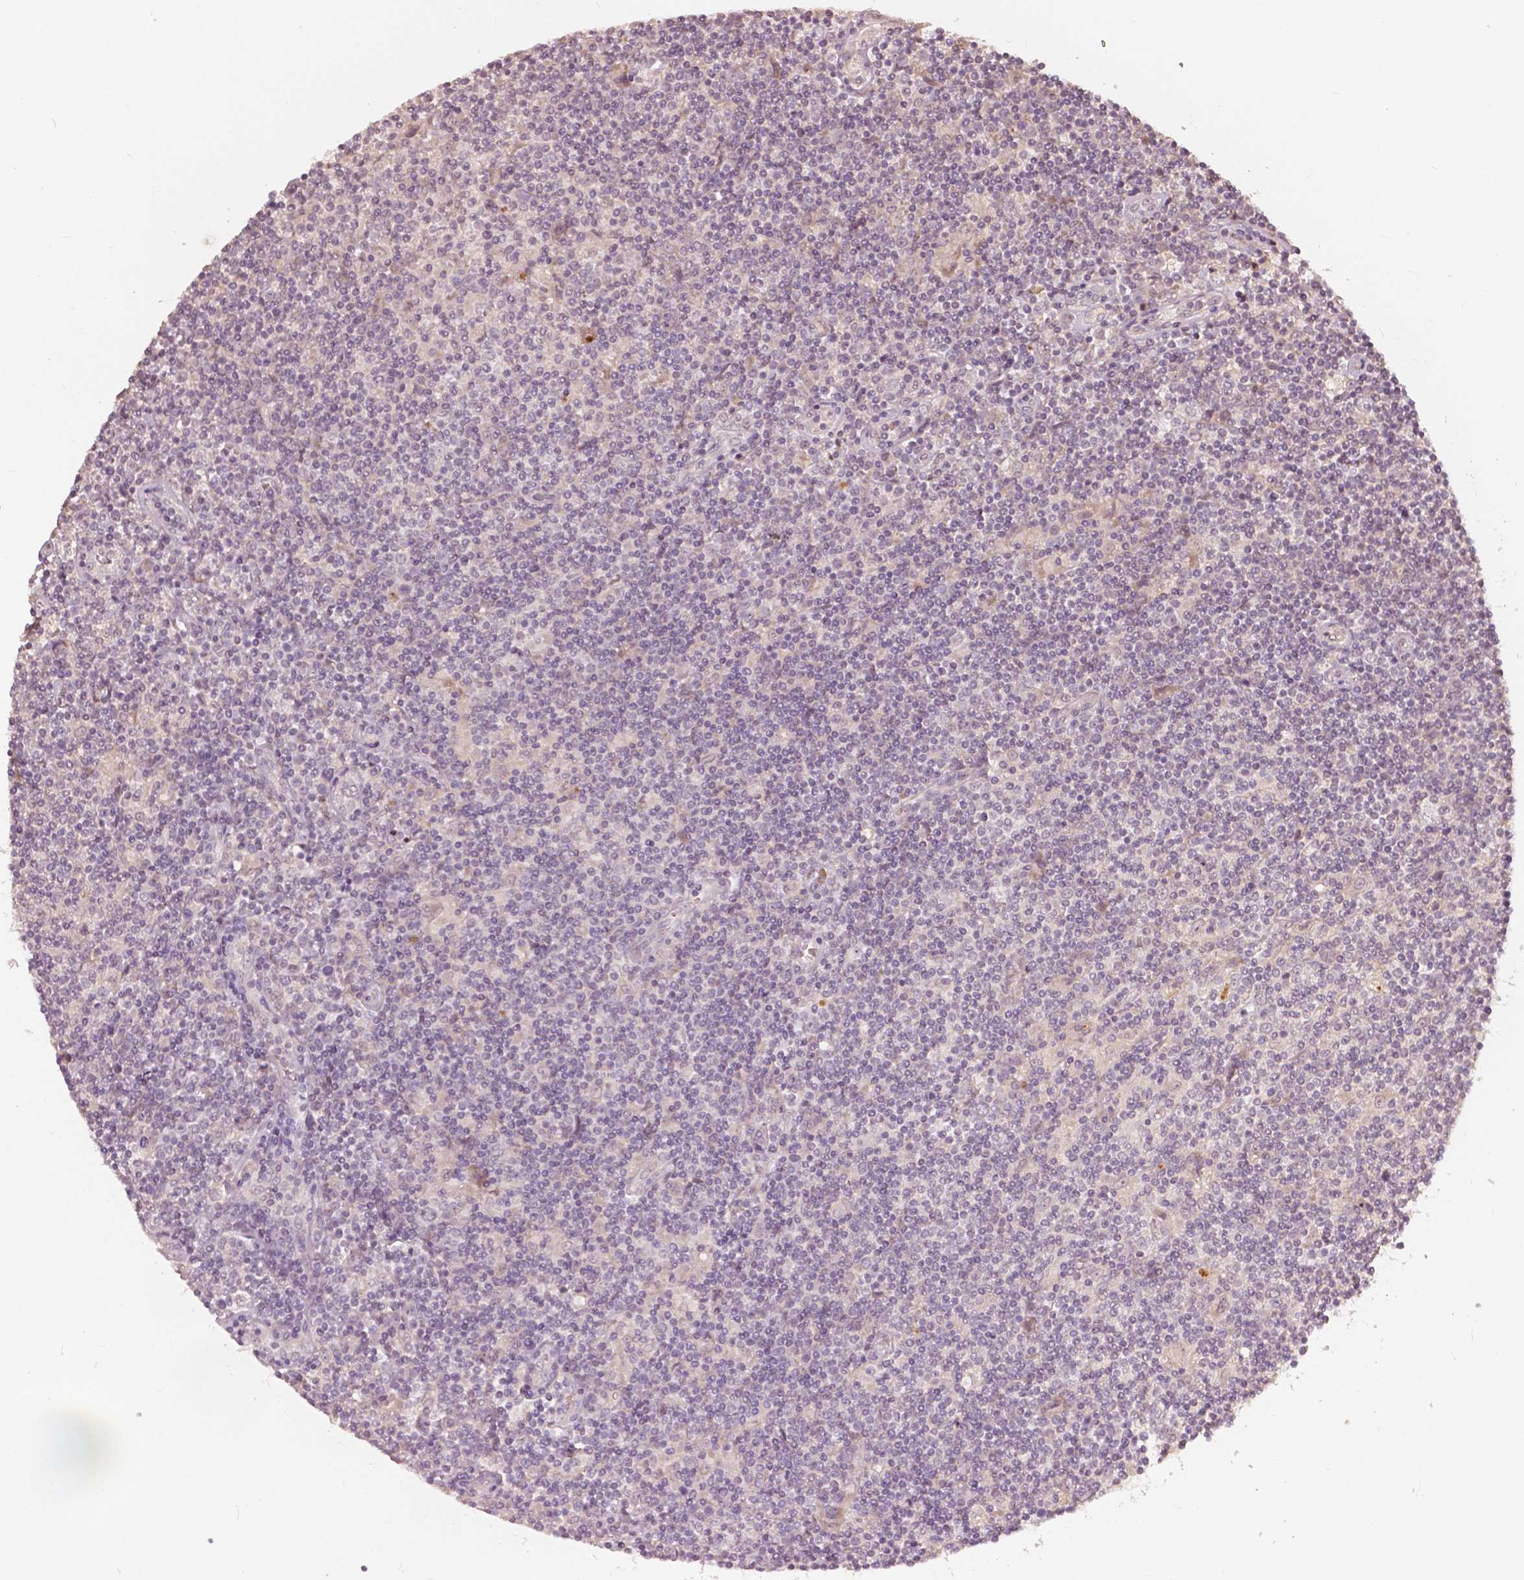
{"staining": {"intensity": "negative", "quantity": "none", "location": "none"}, "tissue": "lymphoma", "cell_type": "Tumor cells", "image_type": "cancer", "snomed": [{"axis": "morphology", "description": "Hodgkin's disease, NOS"}, {"axis": "topography", "description": "Lymph node"}], "caption": "DAB (3,3'-diaminobenzidine) immunohistochemical staining of human Hodgkin's disease displays no significant expression in tumor cells.", "gene": "ANGPTL4", "patient": {"sex": "male", "age": 40}}